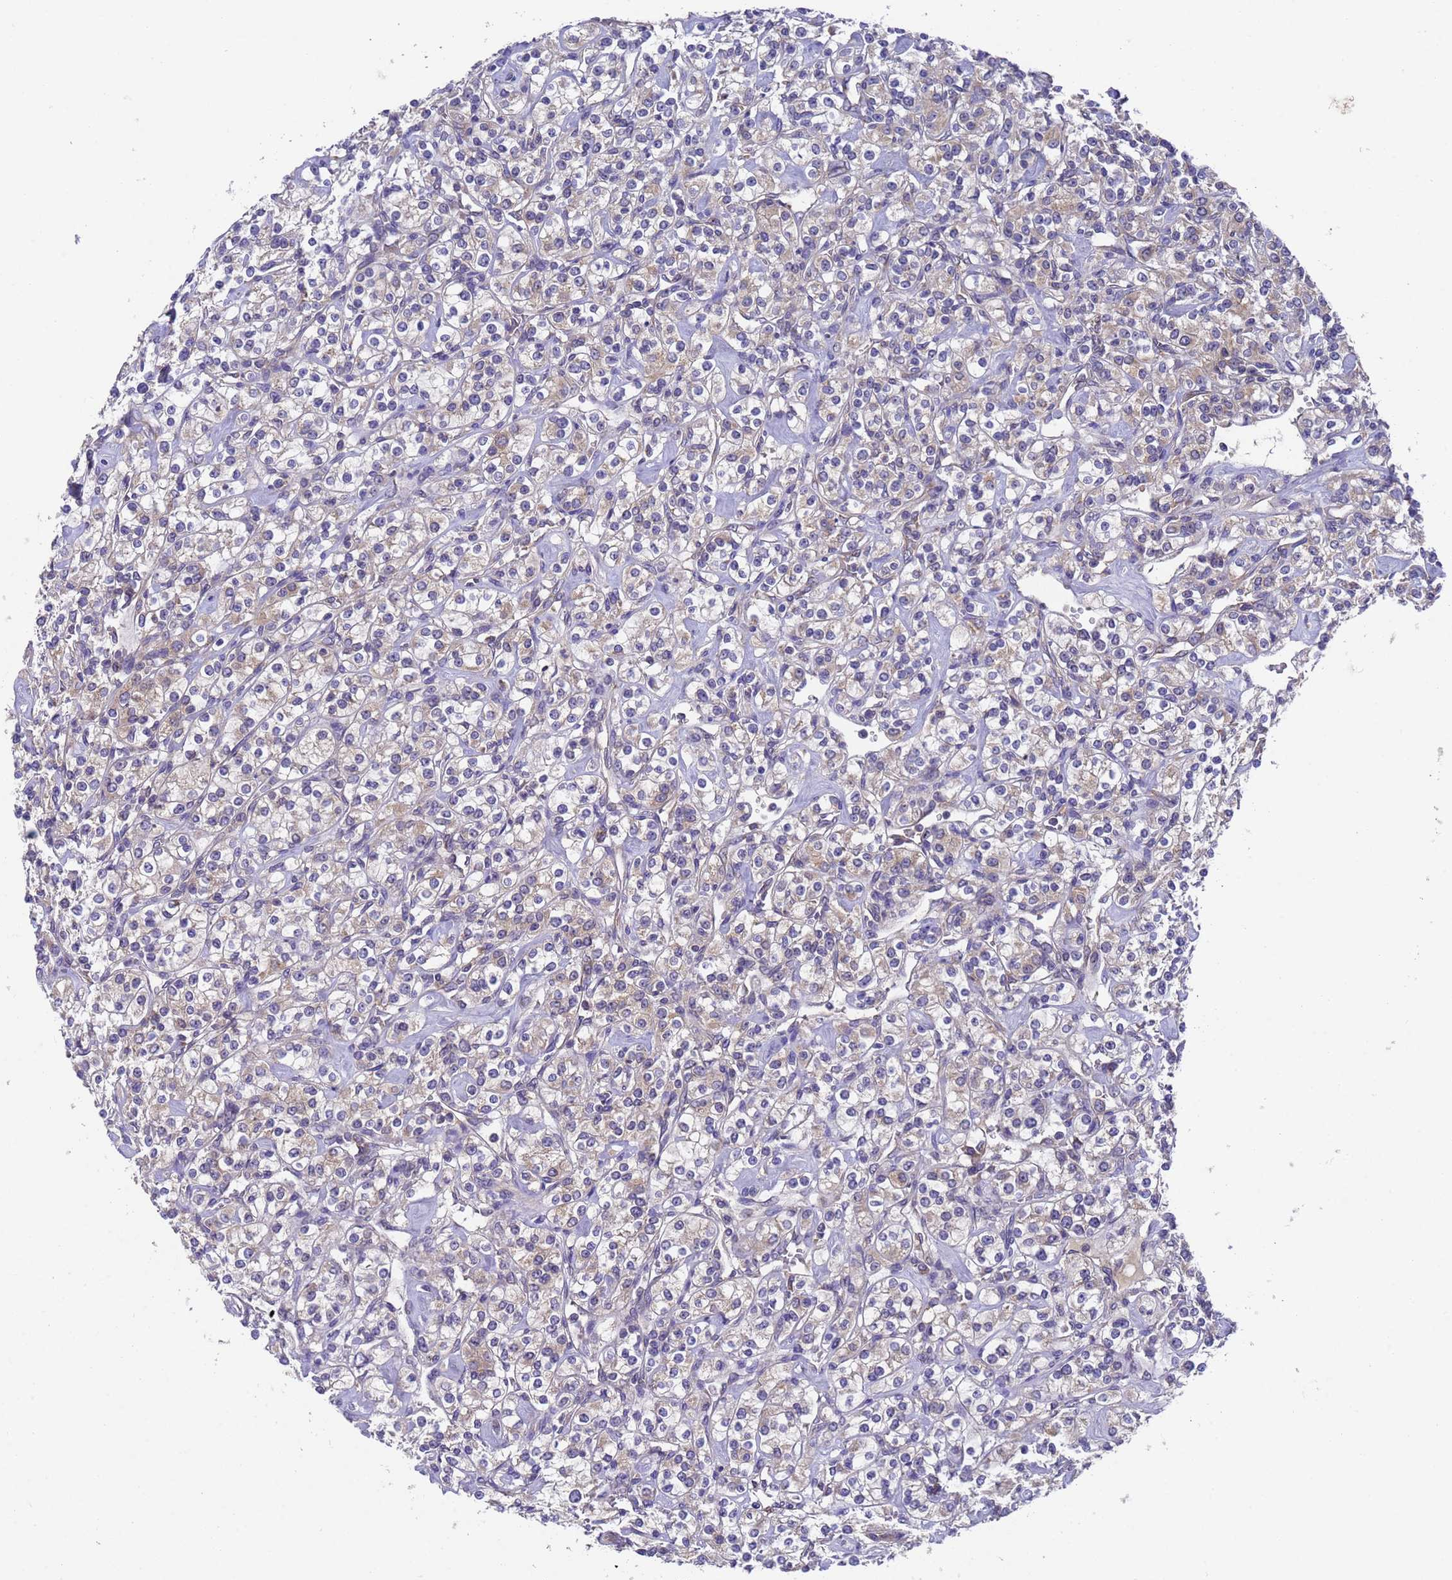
{"staining": {"intensity": "weak", "quantity": "<25%", "location": "cytoplasmic/membranous"}, "tissue": "renal cancer", "cell_type": "Tumor cells", "image_type": "cancer", "snomed": [{"axis": "morphology", "description": "Adenocarcinoma, NOS"}, {"axis": "topography", "description": "Kidney"}], "caption": "The immunohistochemistry histopathology image has no significant staining in tumor cells of renal adenocarcinoma tissue. (DAB (3,3'-diaminobenzidine) immunohistochemistry, high magnification).", "gene": "DCAF12L2", "patient": {"sex": "male", "age": 77}}